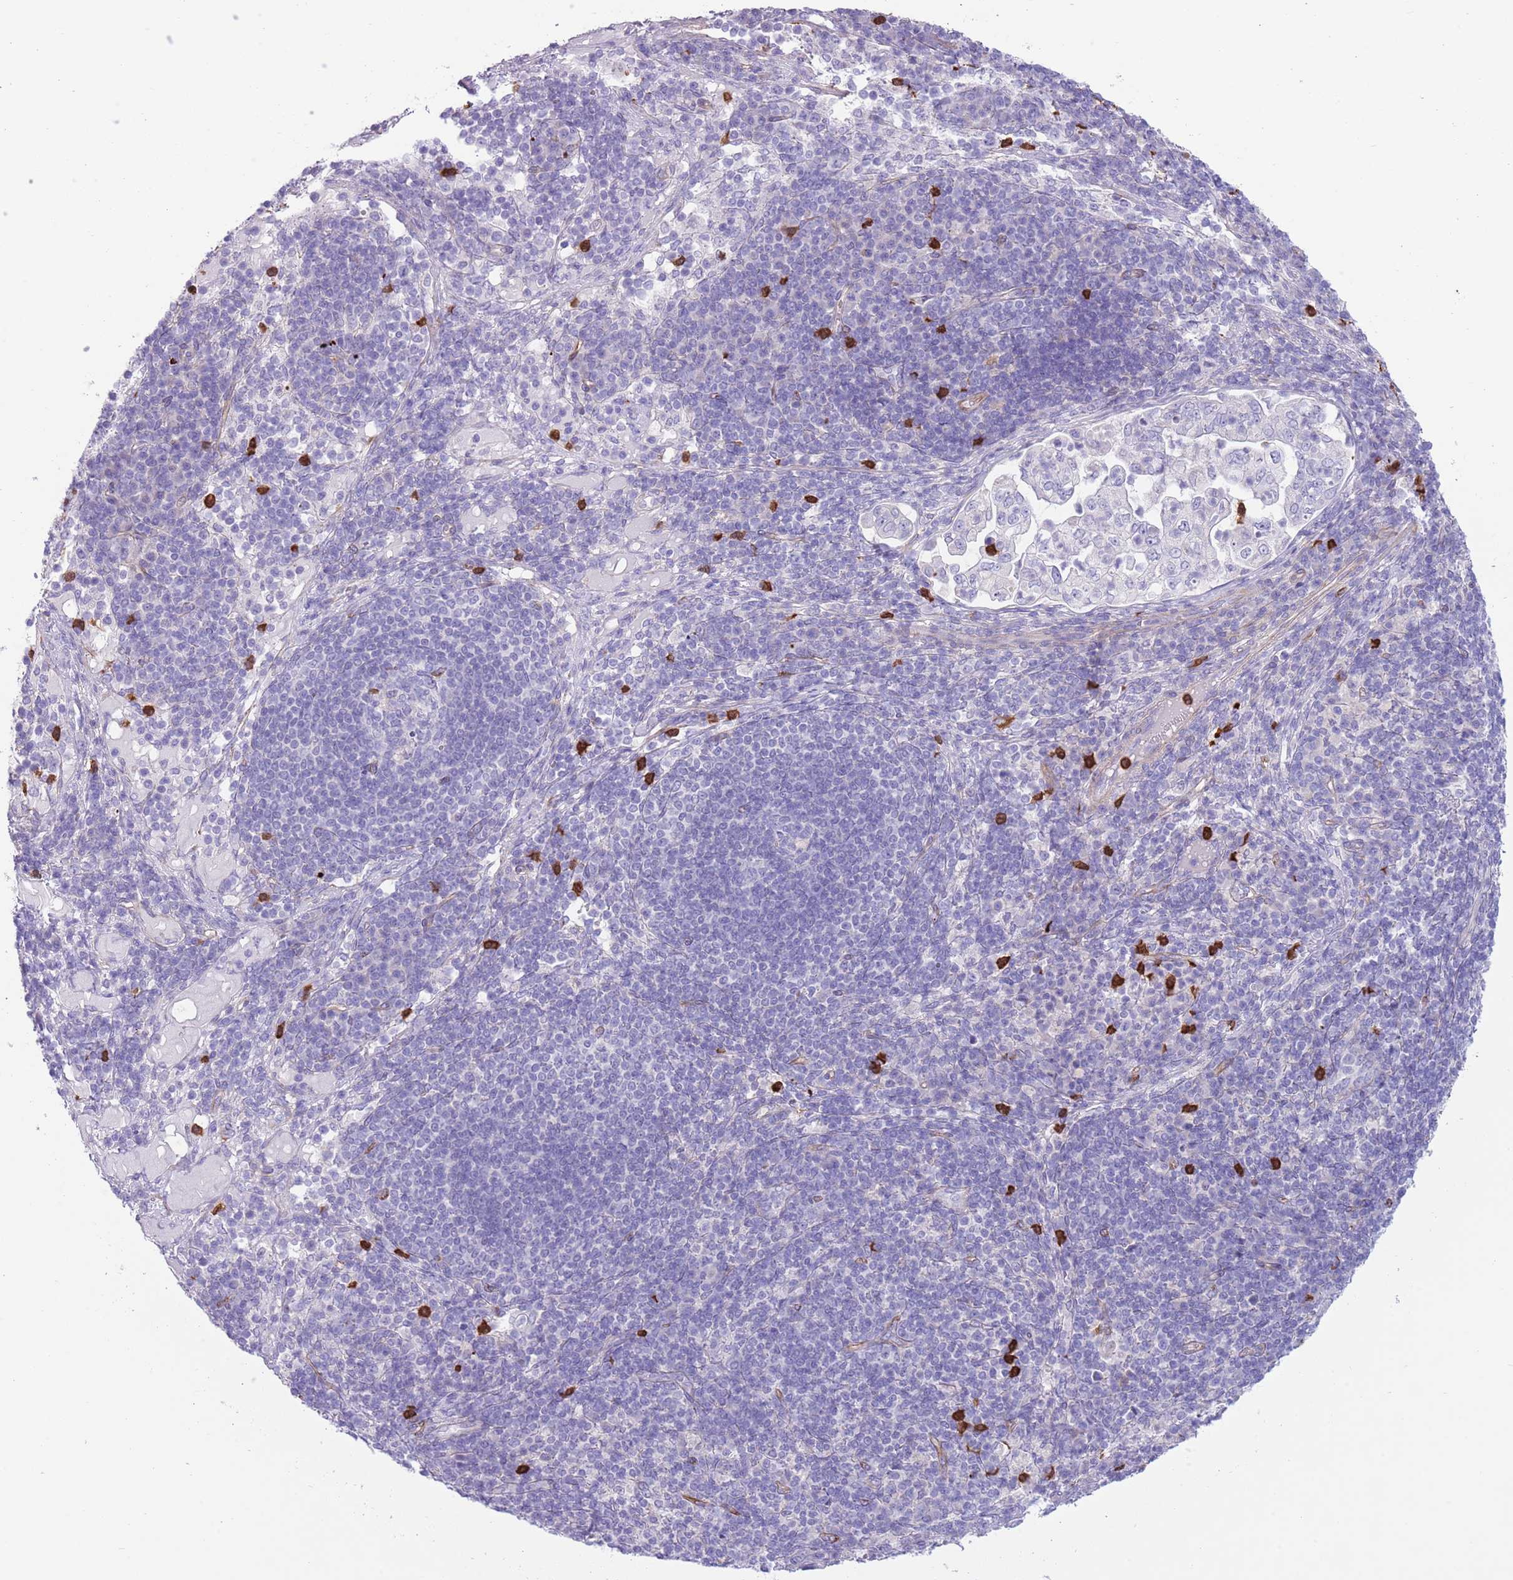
{"staining": {"intensity": "negative", "quantity": "none", "location": "none"}, "tissue": "pancreatic cancer", "cell_type": "Tumor cells", "image_type": "cancer", "snomed": [{"axis": "morphology", "description": "Normal tissue, NOS"}, {"axis": "morphology", "description": "Adenocarcinoma, NOS"}, {"axis": "topography", "description": "Lymph node"}, {"axis": "topography", "description": "Pancreas"}], "caption": "There is no significant staining in tumor cells of pancreatic cancer (adenocarcinoma).", "gene": "TSGA13", "patient": {"sex": "female", "age": 67}}